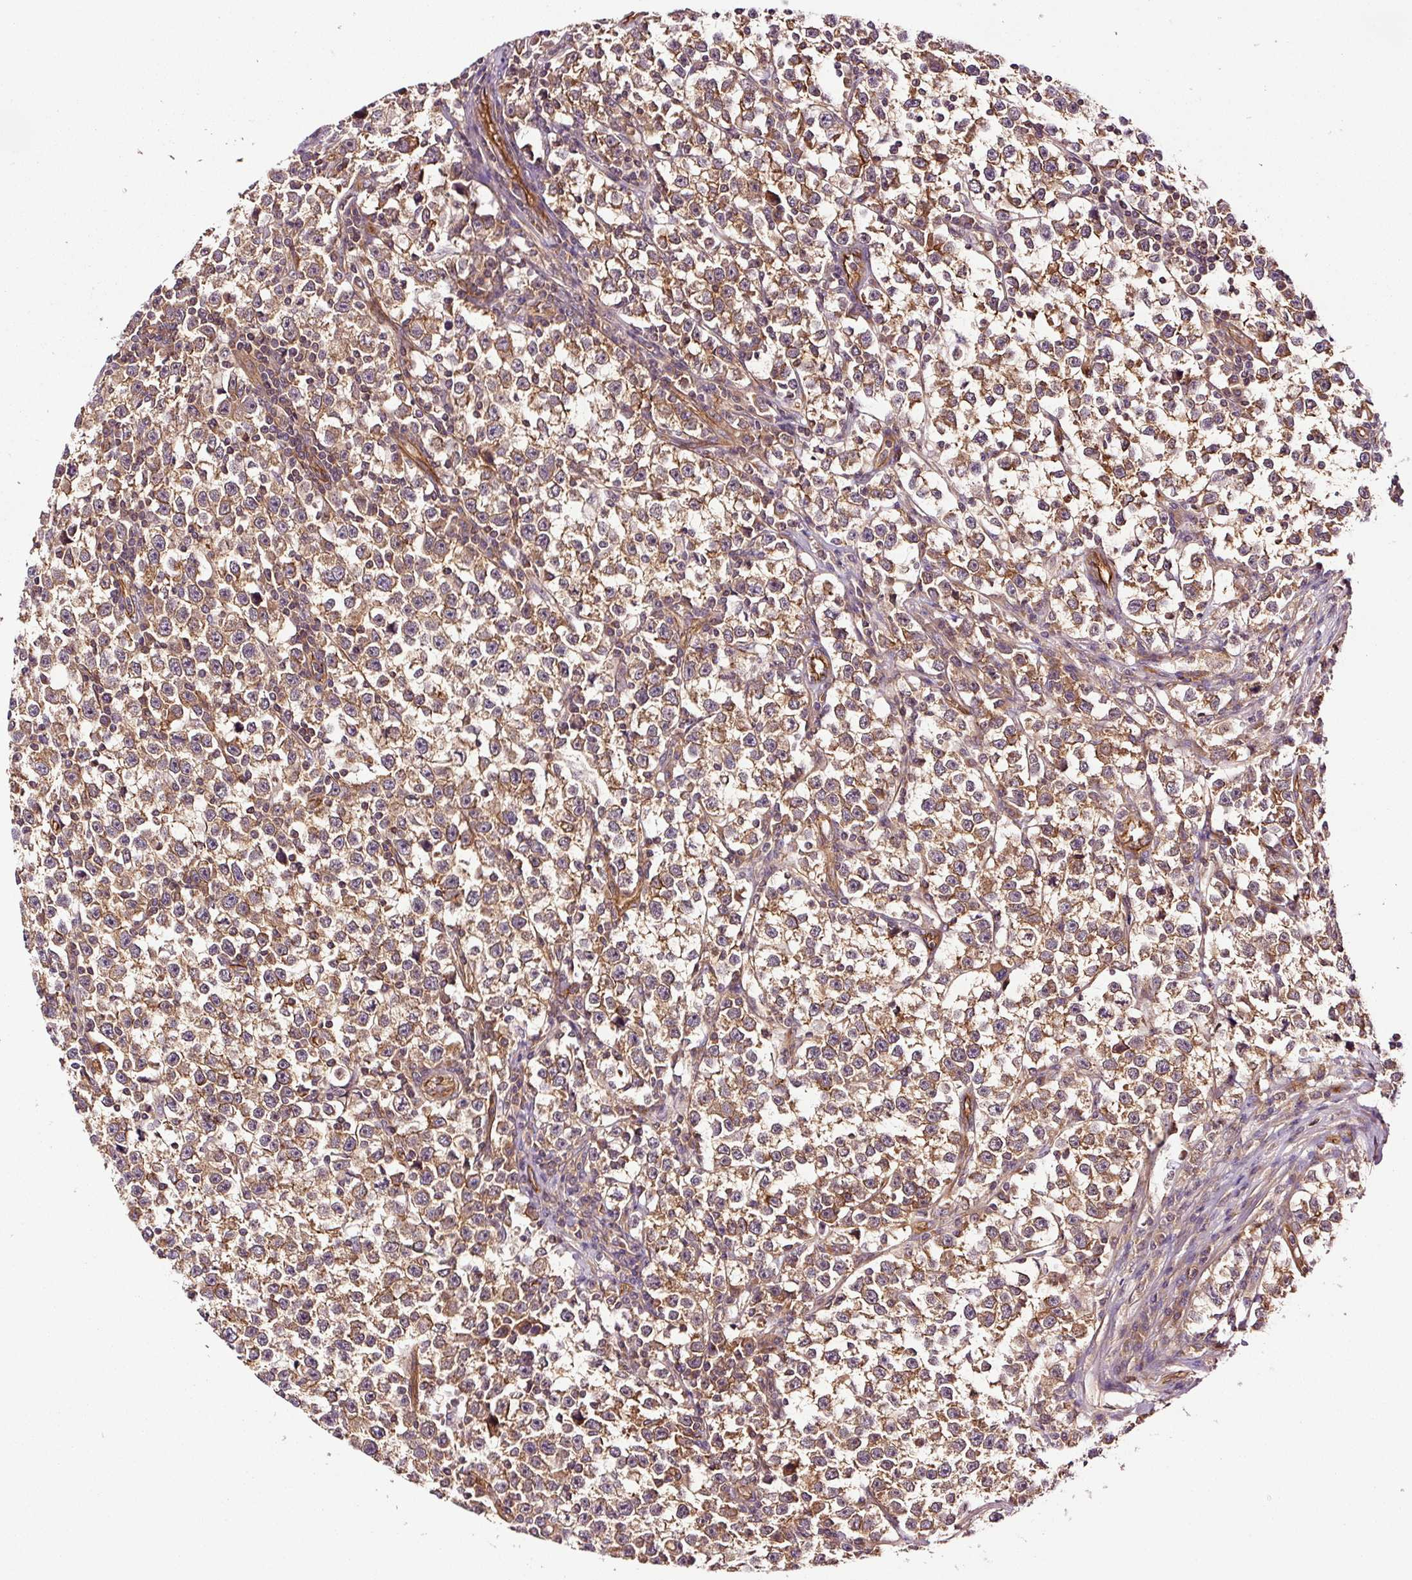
{"staining": {"intensity": "moderate", "quantity": ">75%", "location": "cytoplasmic/membranous"}, "tissue": "testis cancer", "cell_type": "Tumor cells", "image_type": "cancer", "snomed": [{"axis": "morphology", "description": "Normal tissue, NOS"}, {"axis": "morphology", "description": "Seminoma, NOS"}, {"axis": "topography", "description": "Testis"}], "caption": "Immunohistochemical staining of testis cancer (seminoma) reveals medium levels of moderate cytoplasmic/membranous protein positivity in about >75% of tumor cells. Using DAB (brown) and hematoxylin (blue) stains, captured at high magnification using brightfield microscopy.", "gene": "METAP1", "patient": {"sex": "male", "age": 43}}